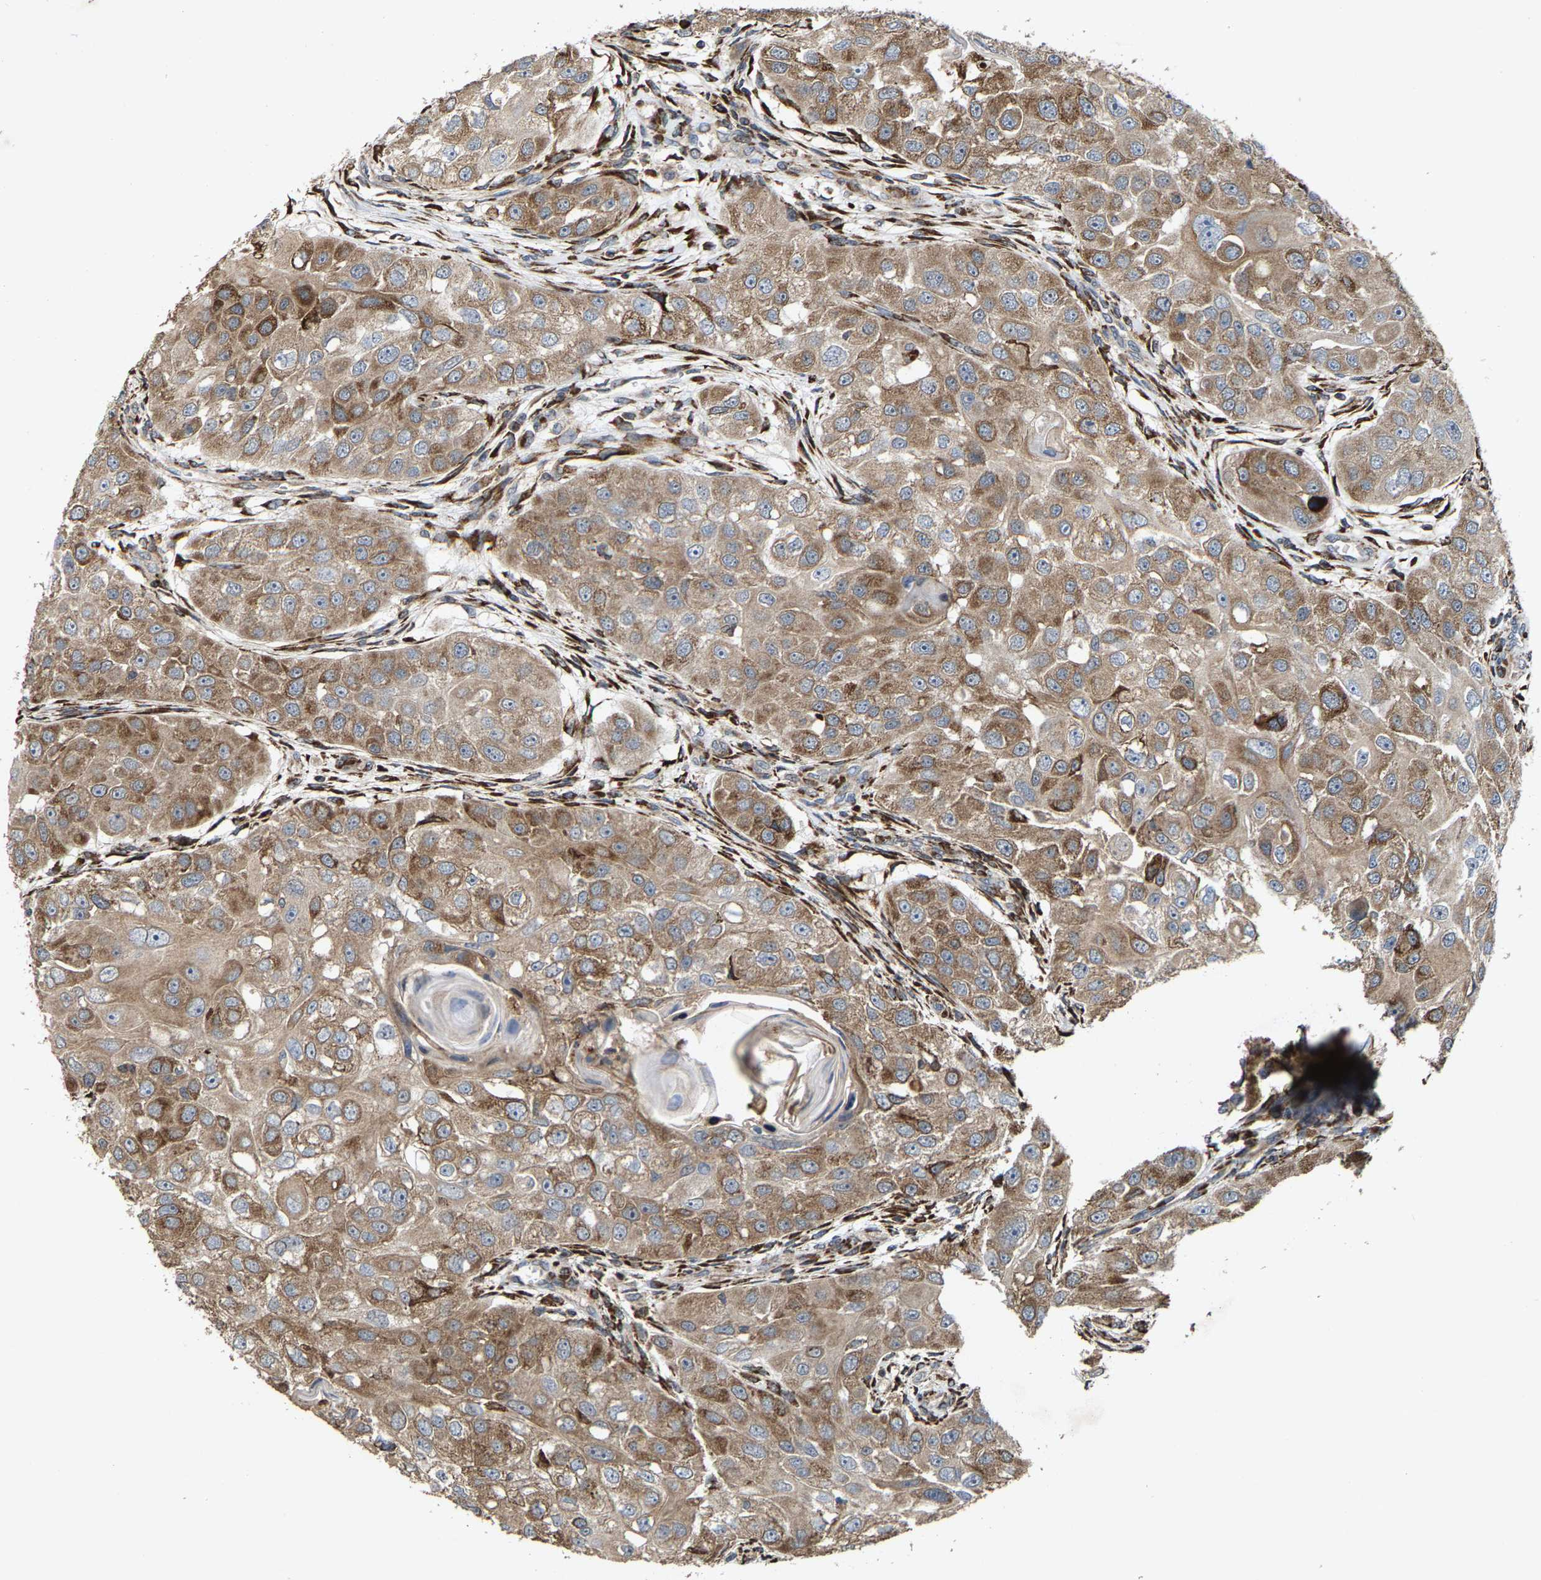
{"staining": {"intensity": "moderate", "quantity": ">75%", "location": "cytoplasmic/membranous"}, "tissue": "head and neck cancer", "cell_type": "Tumor cells", "image_type": "cancer", "snomed": [{"axis": "morphology", "description": "Normal tissue, NOS"}, {"axis": "morphology", "description": "Squamous cell carcinoma, NOS"}, {"axis": "topography", "description": "Skeletal muscle"}, {"axis": "topography", "description": "Head-Neck"}], "caption": "Immunohistochemical staining of head and neck cancer demonstrates medium levels of moderate cytoplasmic/membranous protein expression in approximately >75% of tumor cells.", "gene": "FGD3", "patient": {"sex": "male", "age": 51}}